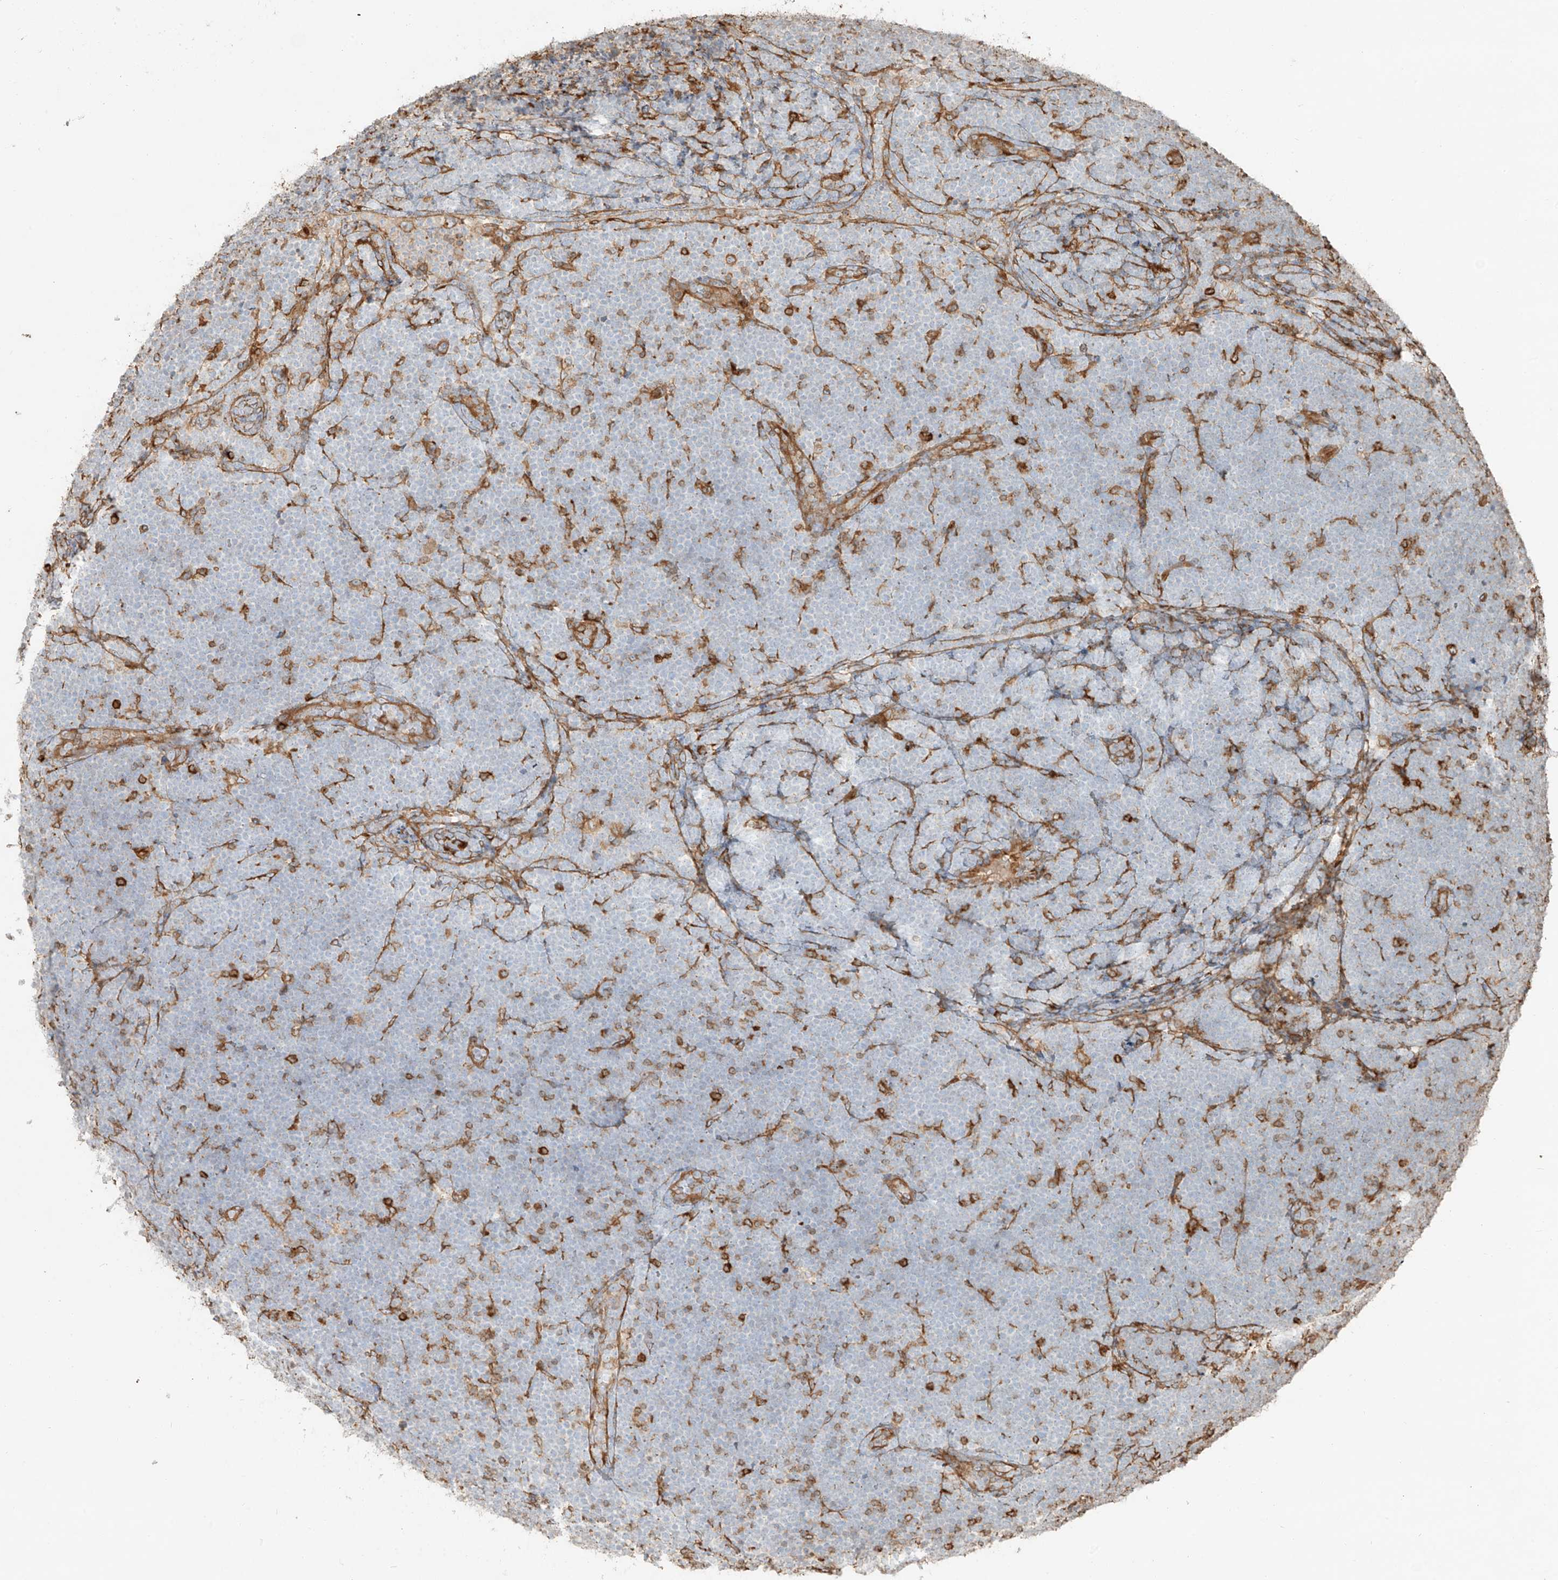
{"staining": {"intensity": "negative", "quantity": "none", "location": "none"}, "tissue": "lymphoma", "cell_type": "Tumor cells", "image_type": "cancer", "snomed": [{"axis": "morphology", "description": "Malignant lymphoma, non-Hodgkin's type, High grade"}, {"axis": "topography", "description": "Lymph node"}], "caption": "High magnification brightfield microscopy of lymphoma stained with DAB (brown) and counterstained with hematoxylin (blue): tumor cells show no significant staining.", "gene": "SNX9", "patient": {"sex": "male", "age": 13}}